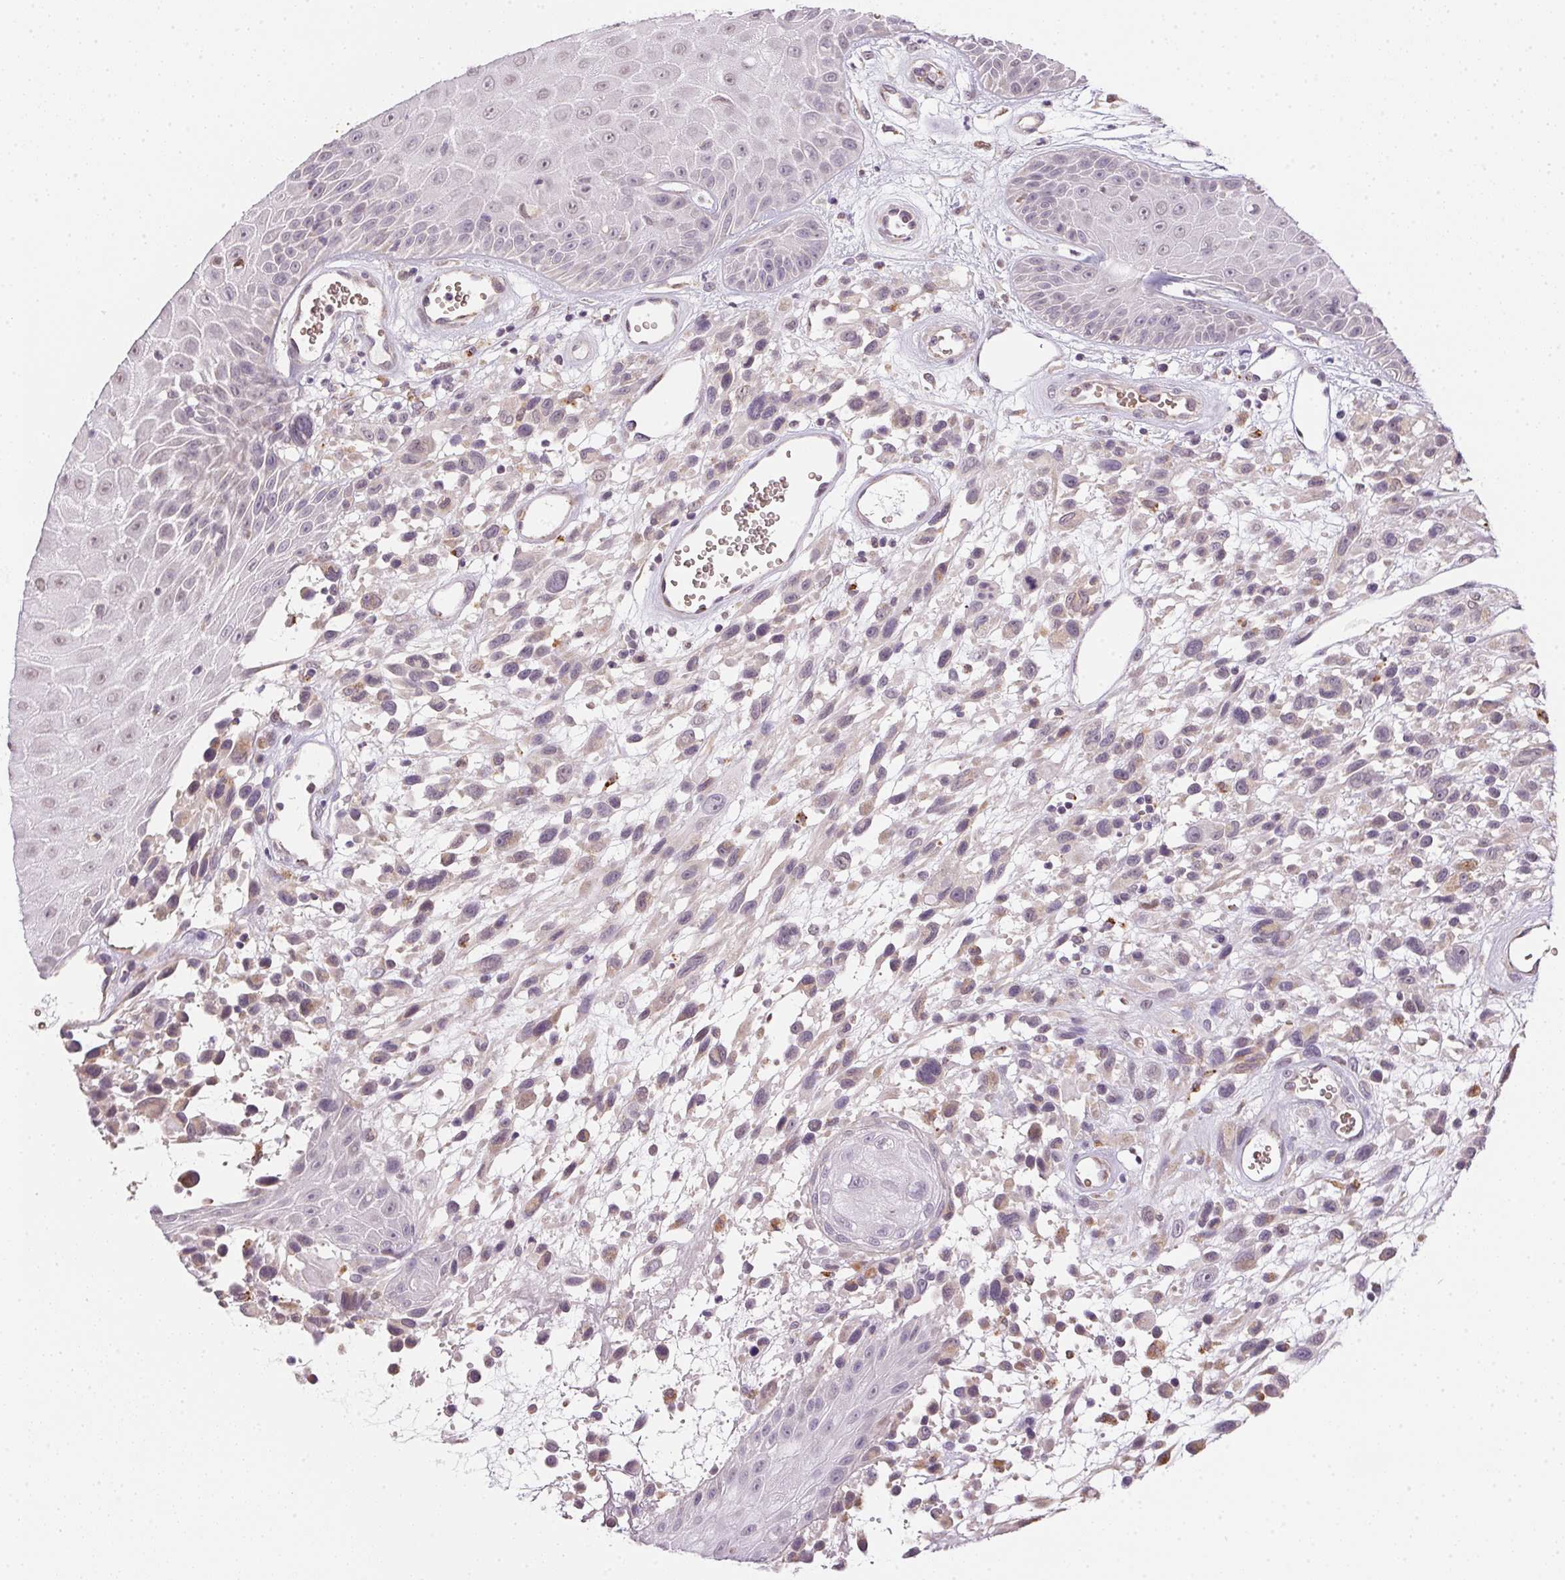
{"staining": {"intensity": "weak", "quantity": "<25%", "location": "cytoplasmic/membranous"}, "tissue": "melanoma", "cell_type": "Tumor cells", "image_type": "cancer", "snomed": [{"axis": "morphology", "description": "Malignant melanoma, NOS"}, {"axis": "topography", "description": "Skin"}], "caption": "An immunohistochemistry (IHC) histopathology image of malignant melanoma is shown. There is no staining in tumor cells of malignant melanoma.", "gene": "METTL13", "patient": {"sex": "male", "age": 68}}